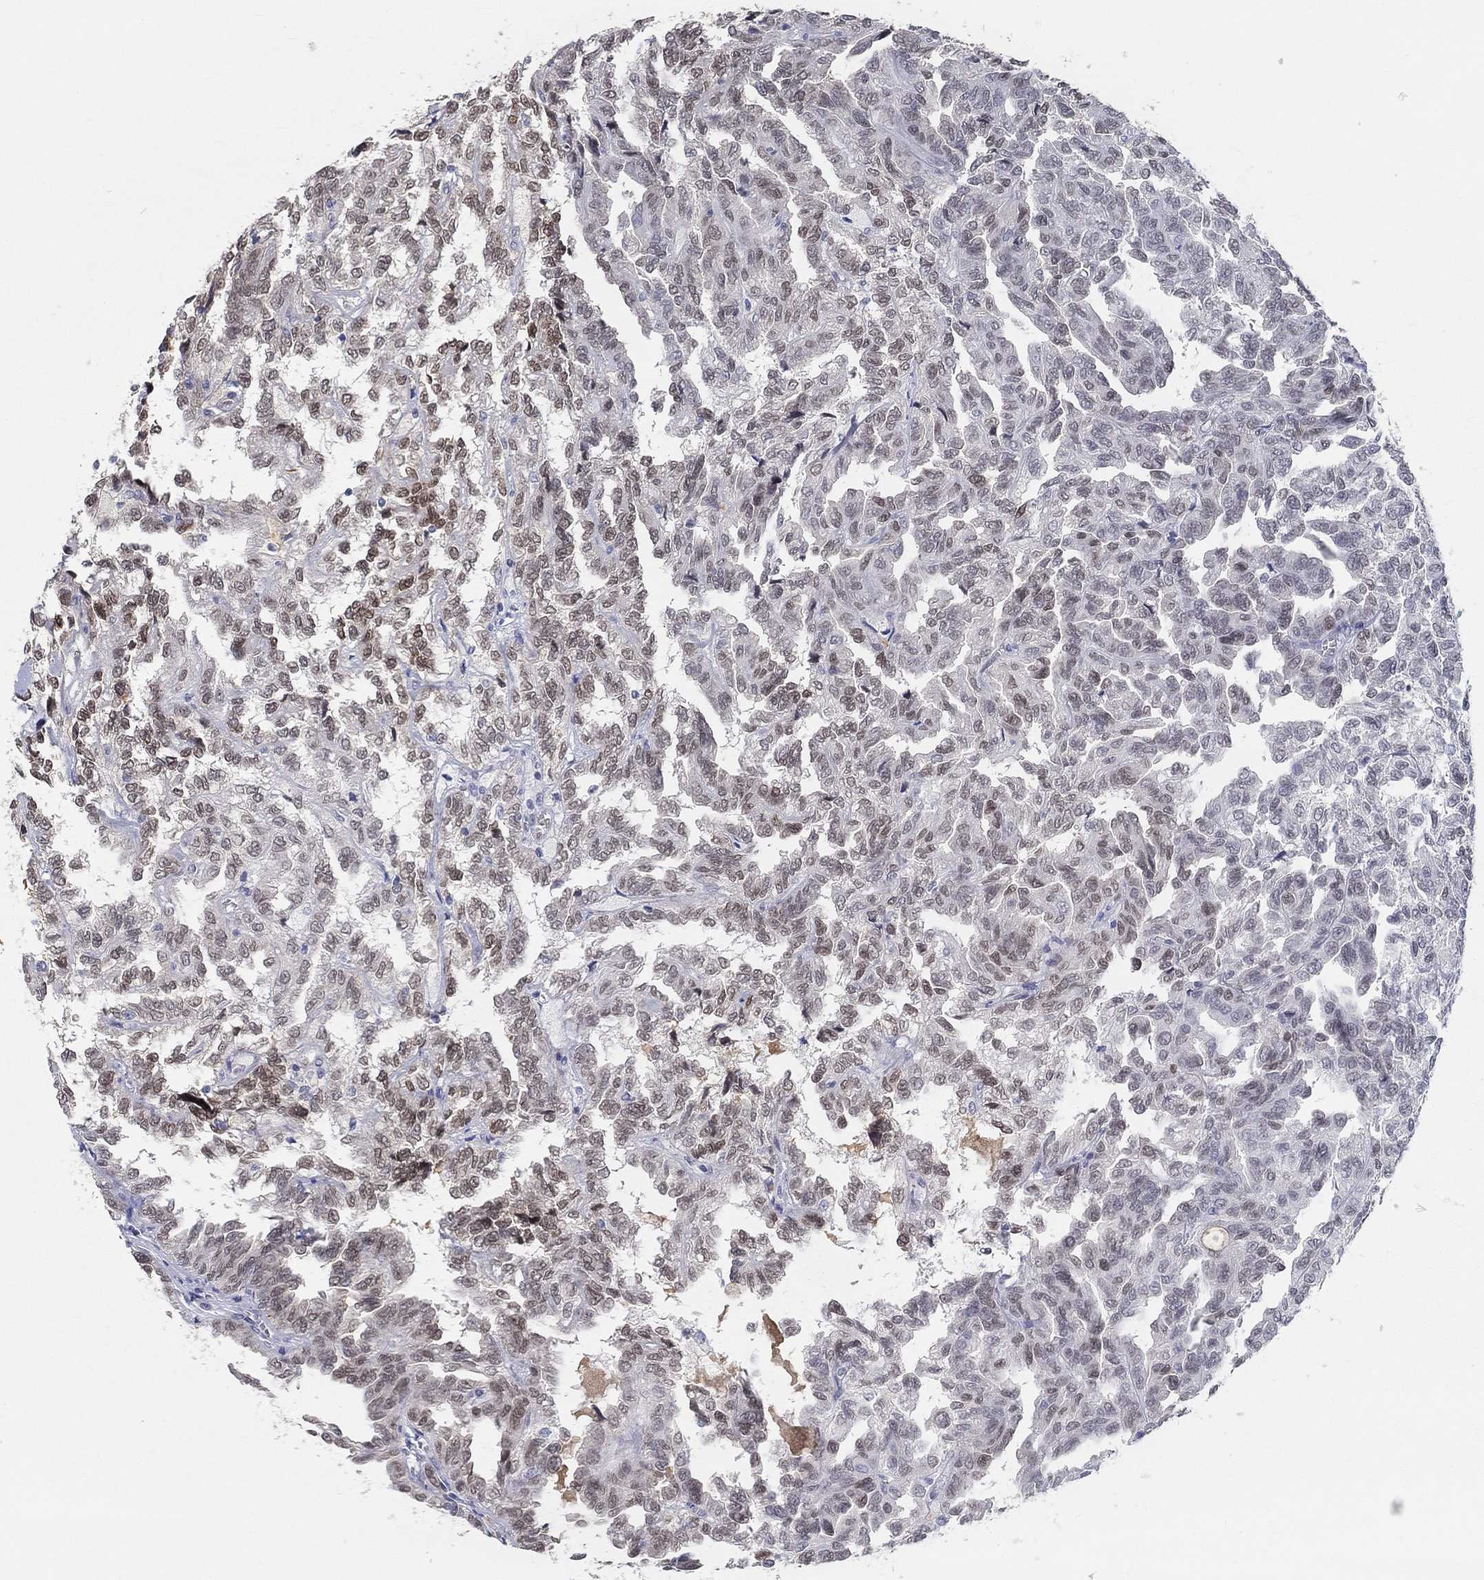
{"staining": {"intensity": "moderate", "quantity": "25%-75%", "location": "nuclear"}, "tissue": "renal cancer", "cell_type": "Tumor cells", "image_type": "cancer", "snomed": [{"axis": "morphology", "description": "Adenocarcinoma, NOS"}, {"axis": "topography", "description": "Kidney"}], "caption": "Renal cancer was stained to show a protein in brown. There is medium levels of moderate nuclear staining in approximately 25%-75% of tumor cells.", "gene": "FGF2", "patient": {"sex": "male", "age": 79}}